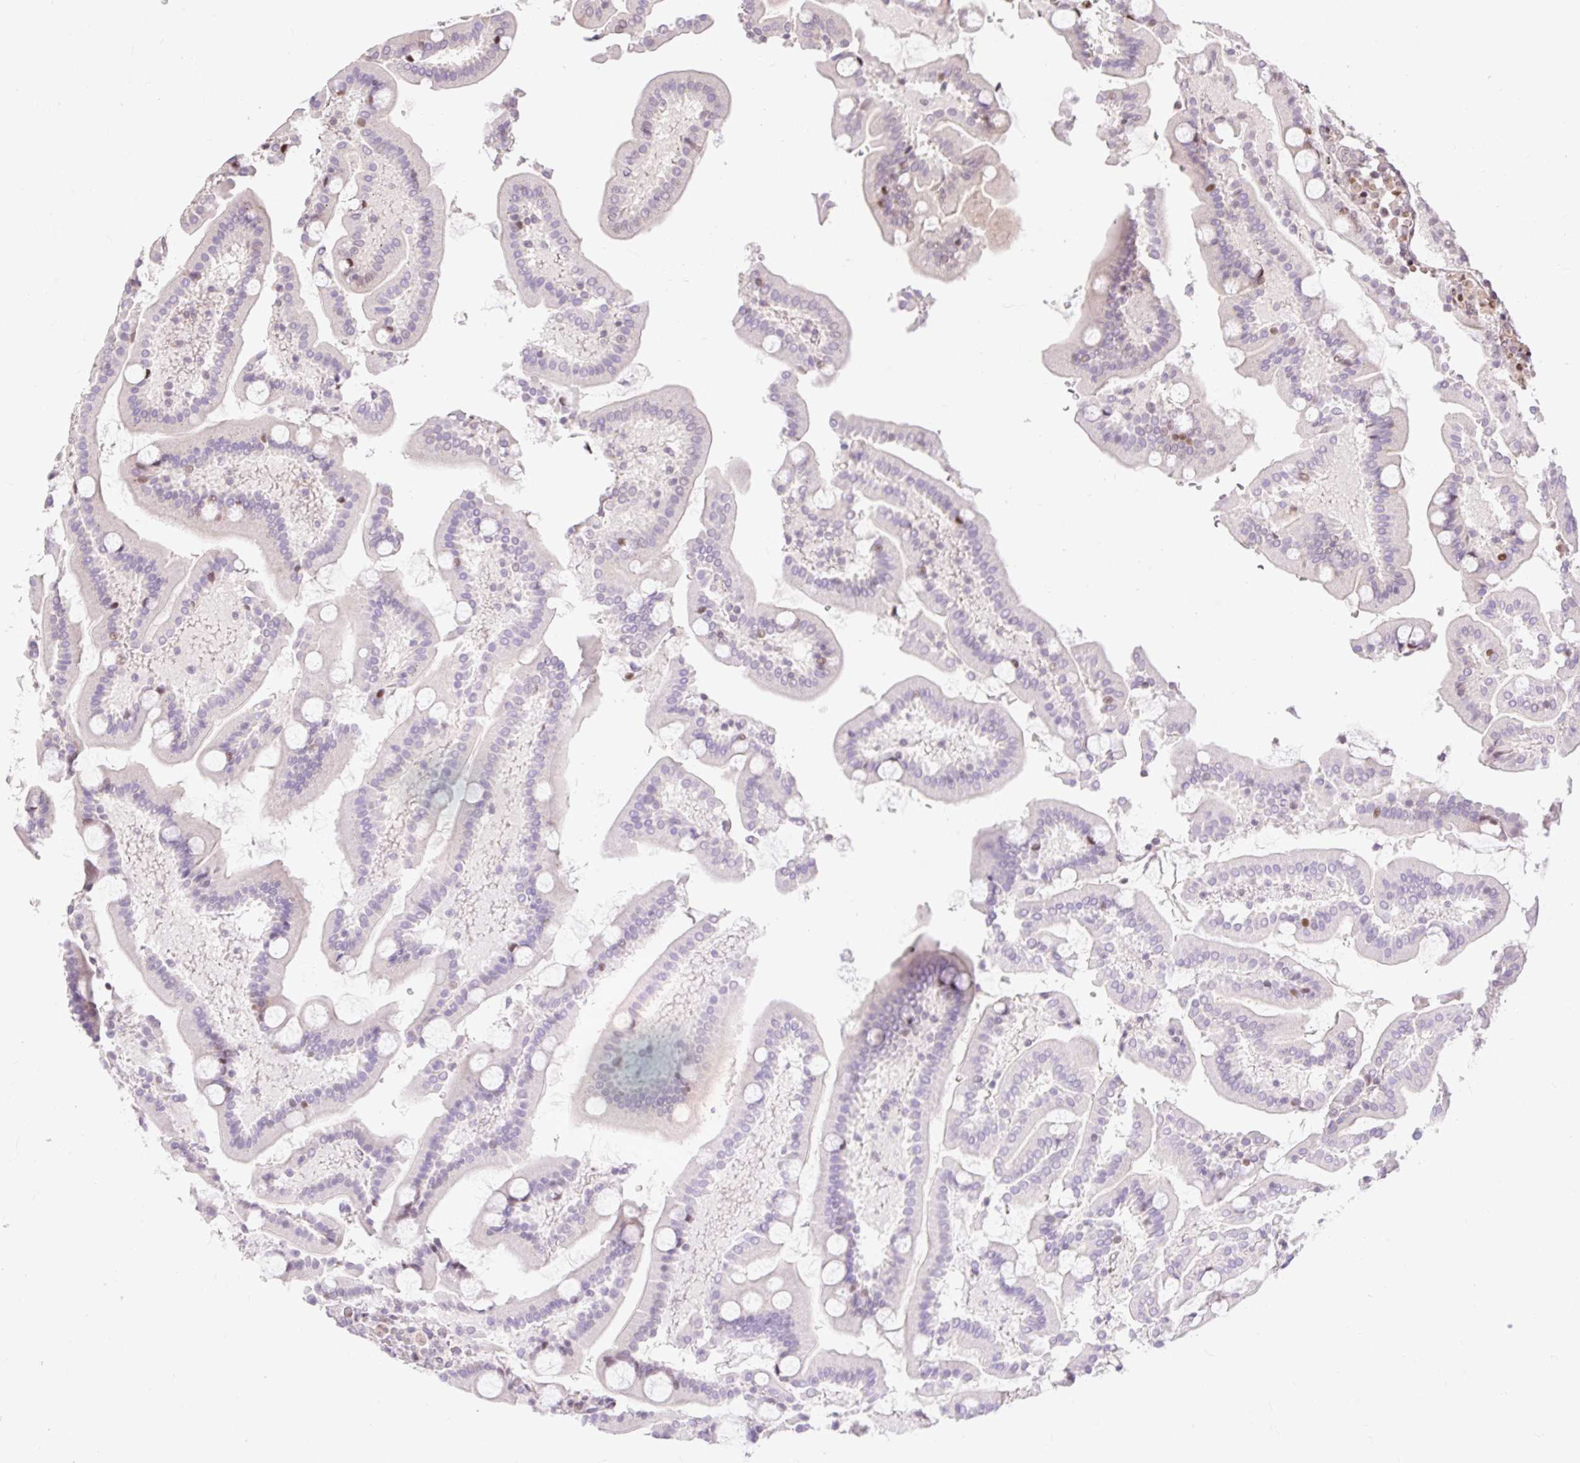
{"staining": {"intensity": "moderate", "quantity": "25%-75%", "location": "nuclear"}, "tissue": "duodenum", "cell_type": "Glandular cells", "image_type": "normal", "snomed": [{"axis": "morphology", "description": "Normal tissue, NOS"}, {"axis": "topography", "description": "Duodenum"}], "caption": "Immunohistochemical staining of benign duodenum reveals 25%-75% levels of moderate nuclear protein expression in about 25%-75% of glandular cells. (Stains: DAB in brown, nuclei in blue, Microscopy: brightfield microscopy at high magnification).", "gene": "RIPPLY3", "patient": {"sex": "male", "age": 55}}